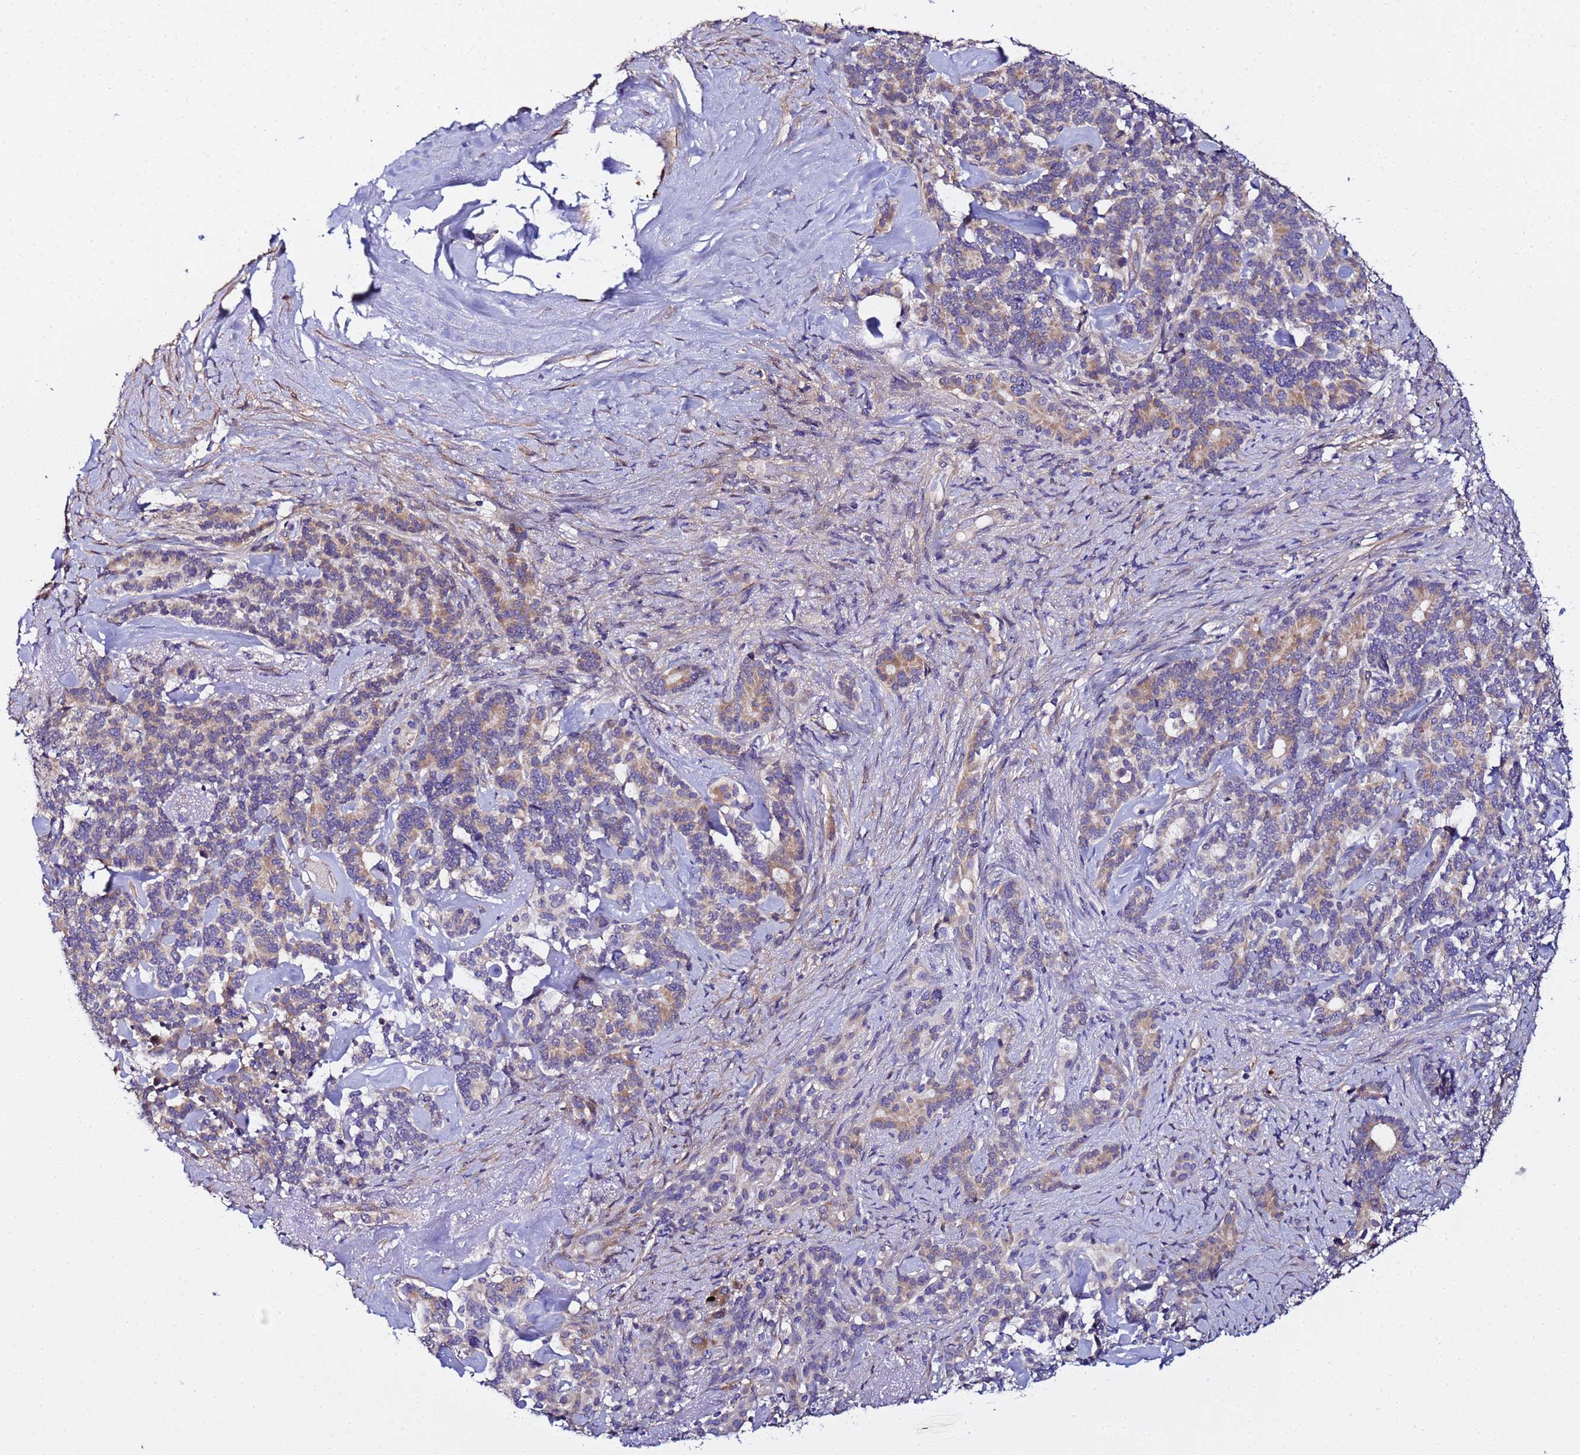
{"staining": {"intensity": "moderate", "quantity": "25%-75%", "location": "cytoplasmic/membranous"}, "tissue": "pancreatic cancer", "cell_type": "Tumor cells", "image_type": "cancer", "snomed": [{"axis": "morphology", "description": "Adenocarcinoma, NOS"}, {"axis": "topography", "description": "Pancreas"}], "caption": "A micrograph of pancreatic cancer stained for a protein demonstrates moderate cytoplasmic/membranous brown staining in tumor cells. The protein of interest is shown in brown color, while the nuclei are stained blue.", "gene": "JRKL", "patient": {"sex": "female", "age": 74}}